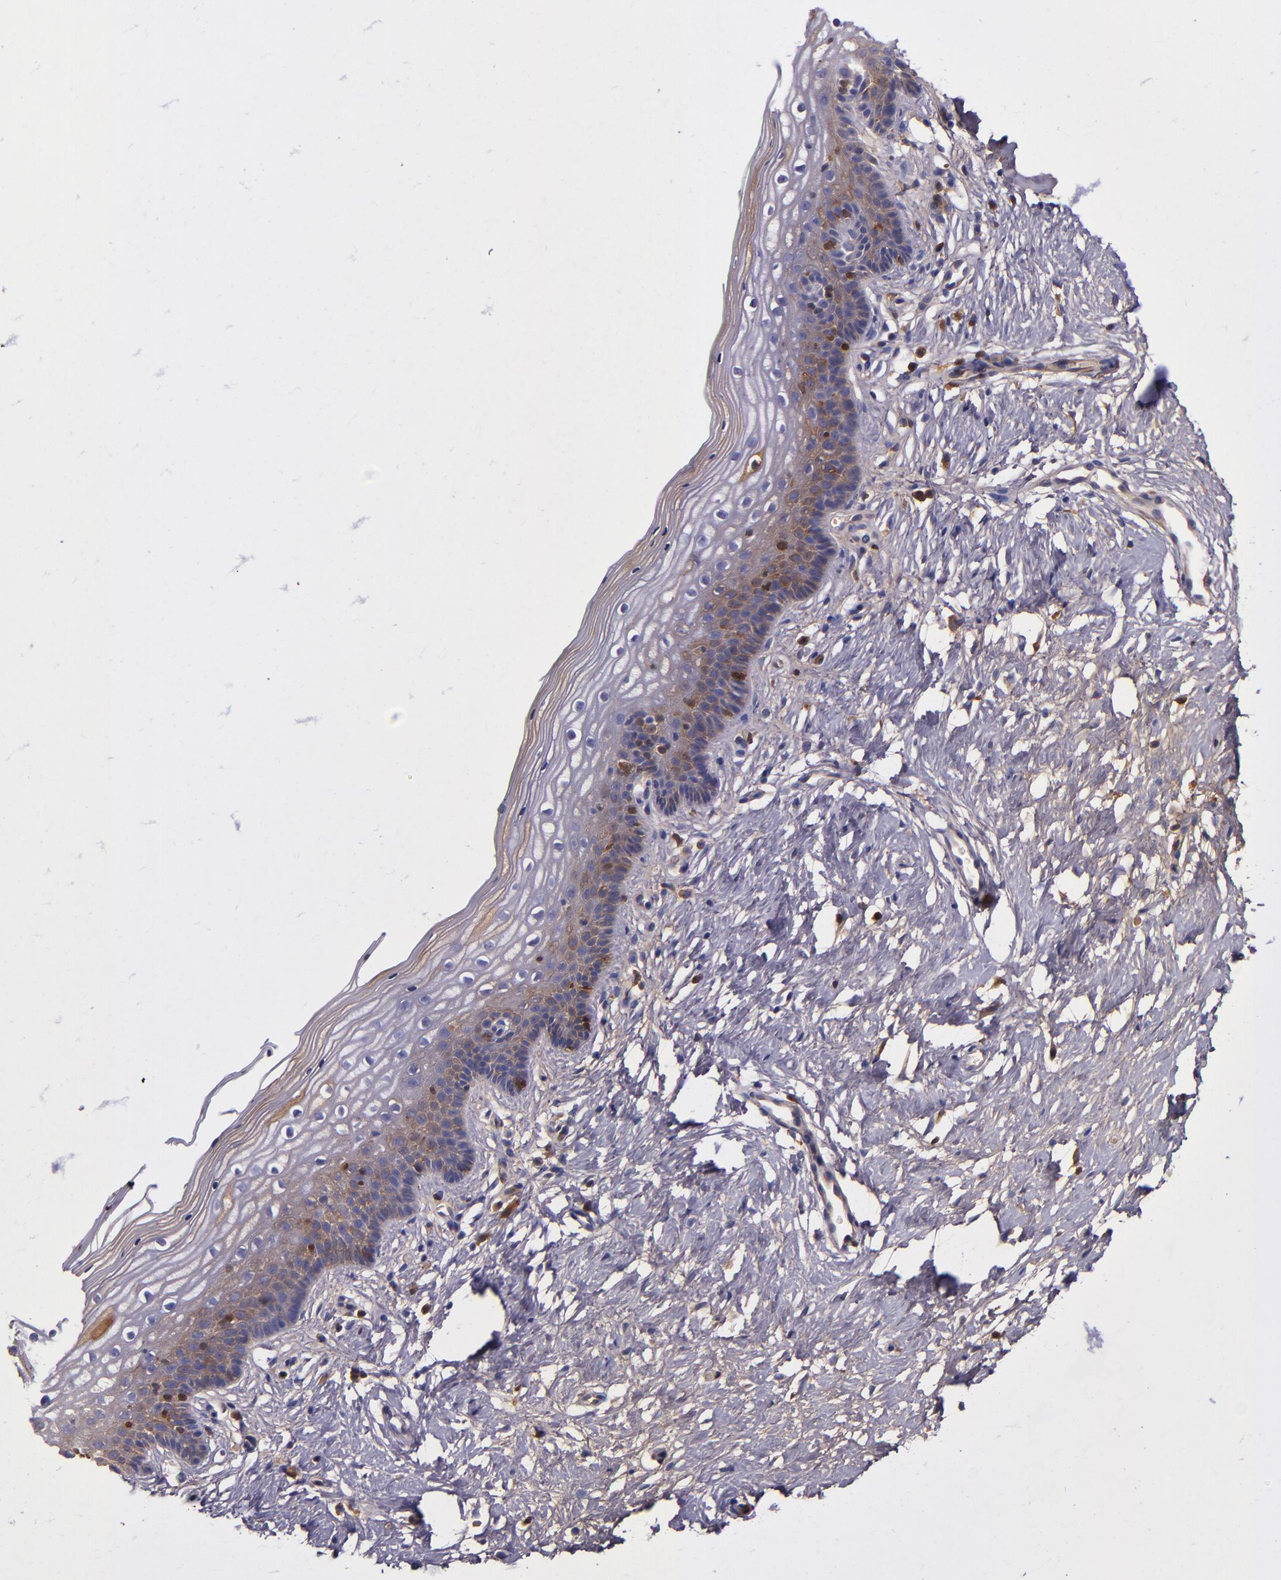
{"staining": {"intensity": "moderate", "quantity": "25%-75%", "location": "cytoplasmic/membranous"}, "tissue": "vagina", "cell_type": "Squamous epithelial cells", "image_type": "normal", "snomed": [{"axis": "morphology", "description": "Normal tissue, NOS"}, {"axis": "topography", "description": "Vagina"}], "caption": "The photomicrograph shows a brown stain indicating the presence of a protein in the cytoplasmic/membranous of squamous epithelial cells in vagina. (Stains: DAB (3,3'-diaminobenzidine) in brown, nuclei in blue, Microscopy: brightfield microscopy at high magnification).", "gene": "CLEC3B", "patient": {"sex": "female", "age": 46}}